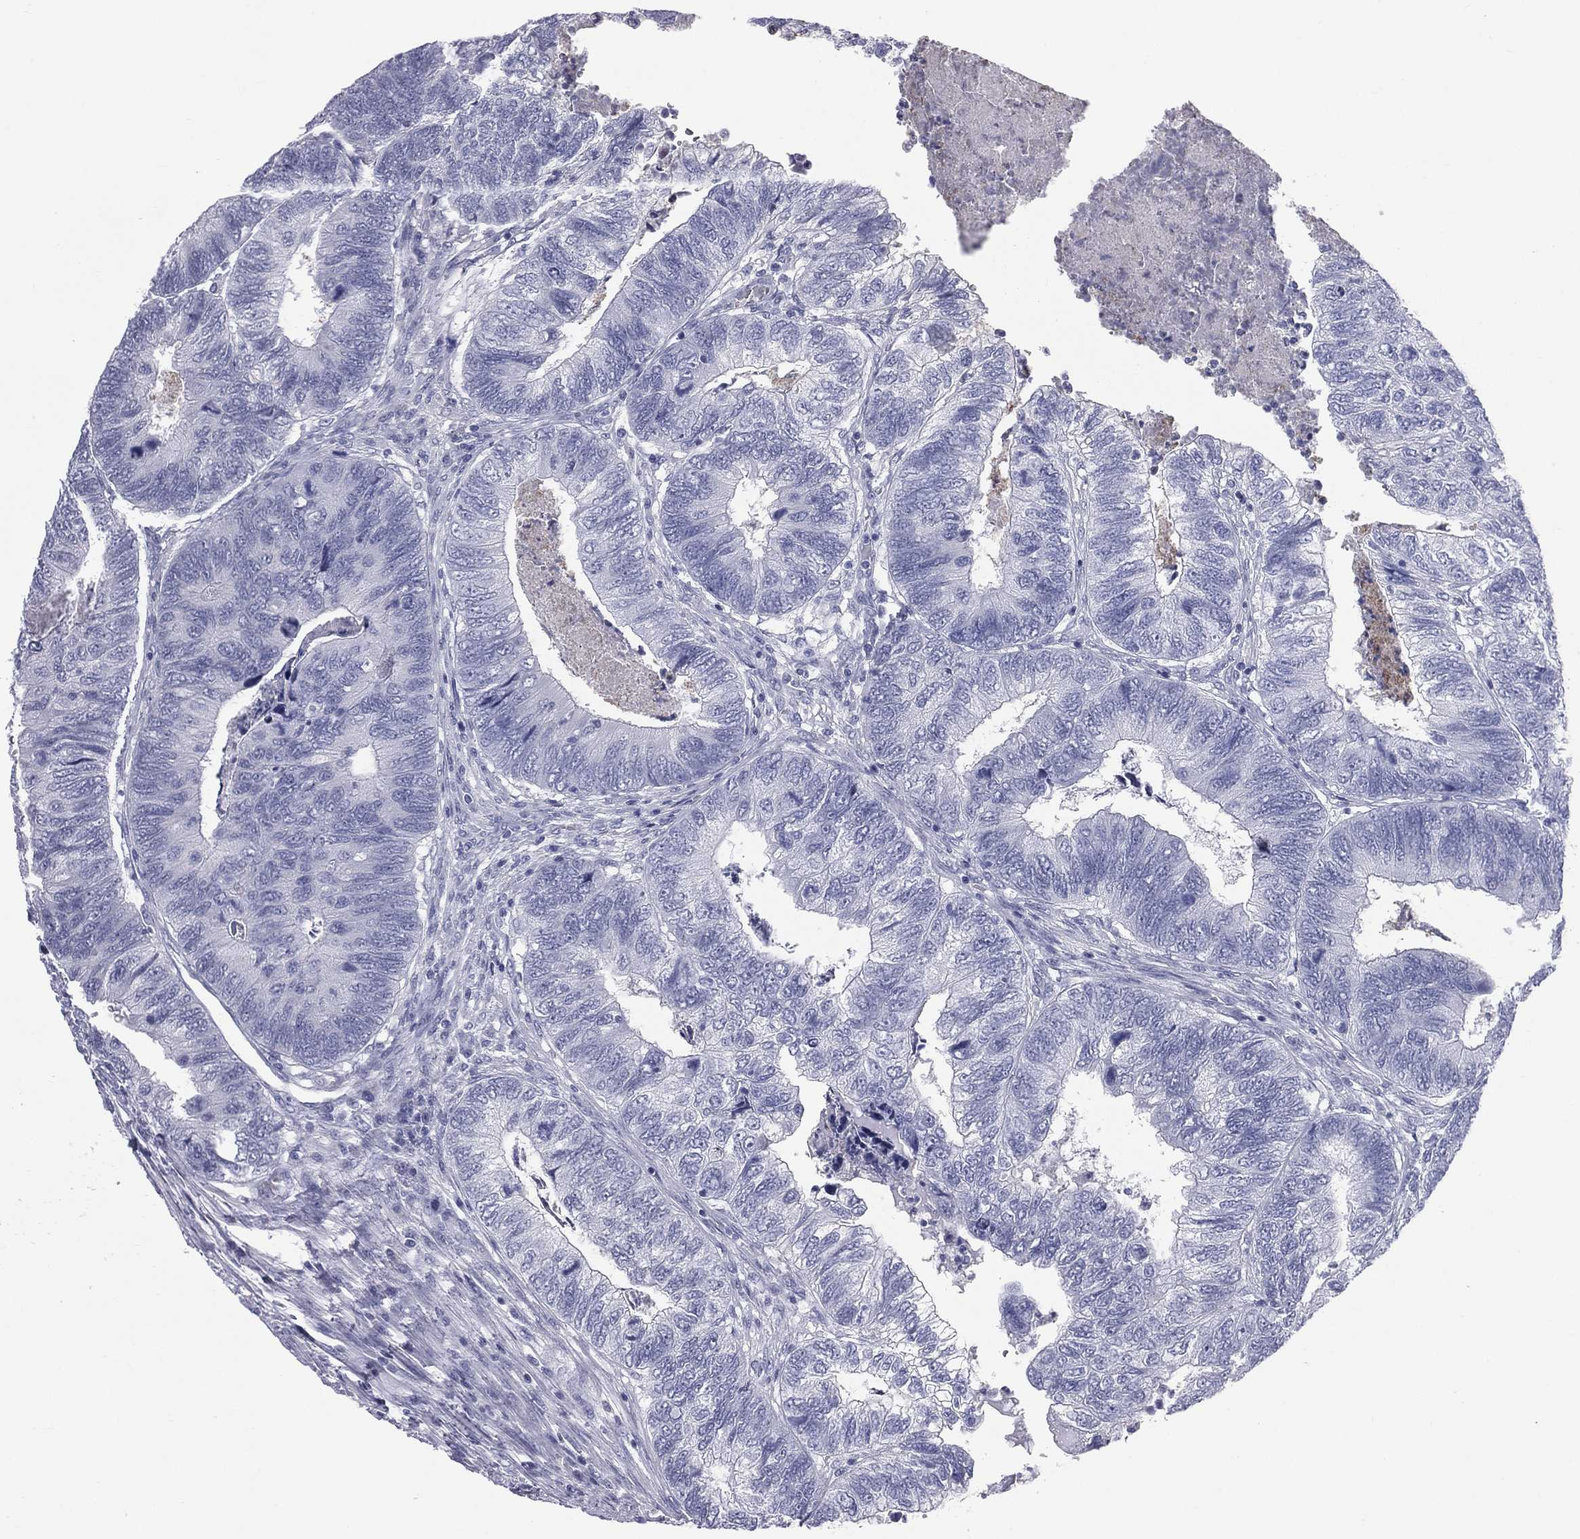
{"staining": {"intensity": "negative", "quantity": "none", "location": "none"}, "tissue": "colorectal cancer", "cell_type": "Tumor cells", "image_type": "cancer", "snomed": [{"axis": "morphology", "description": "Adenocarcinoma, NOS"}, {"axis": "topography", "description": "Colon"}], "caption": "DAB immunohistochemical staining of human colorectal cancer (adenocarcinoma) exhibits no significant expression in tumor cells.", "gene": "MLN", "patient": {"sex": "female", "age": 67}}